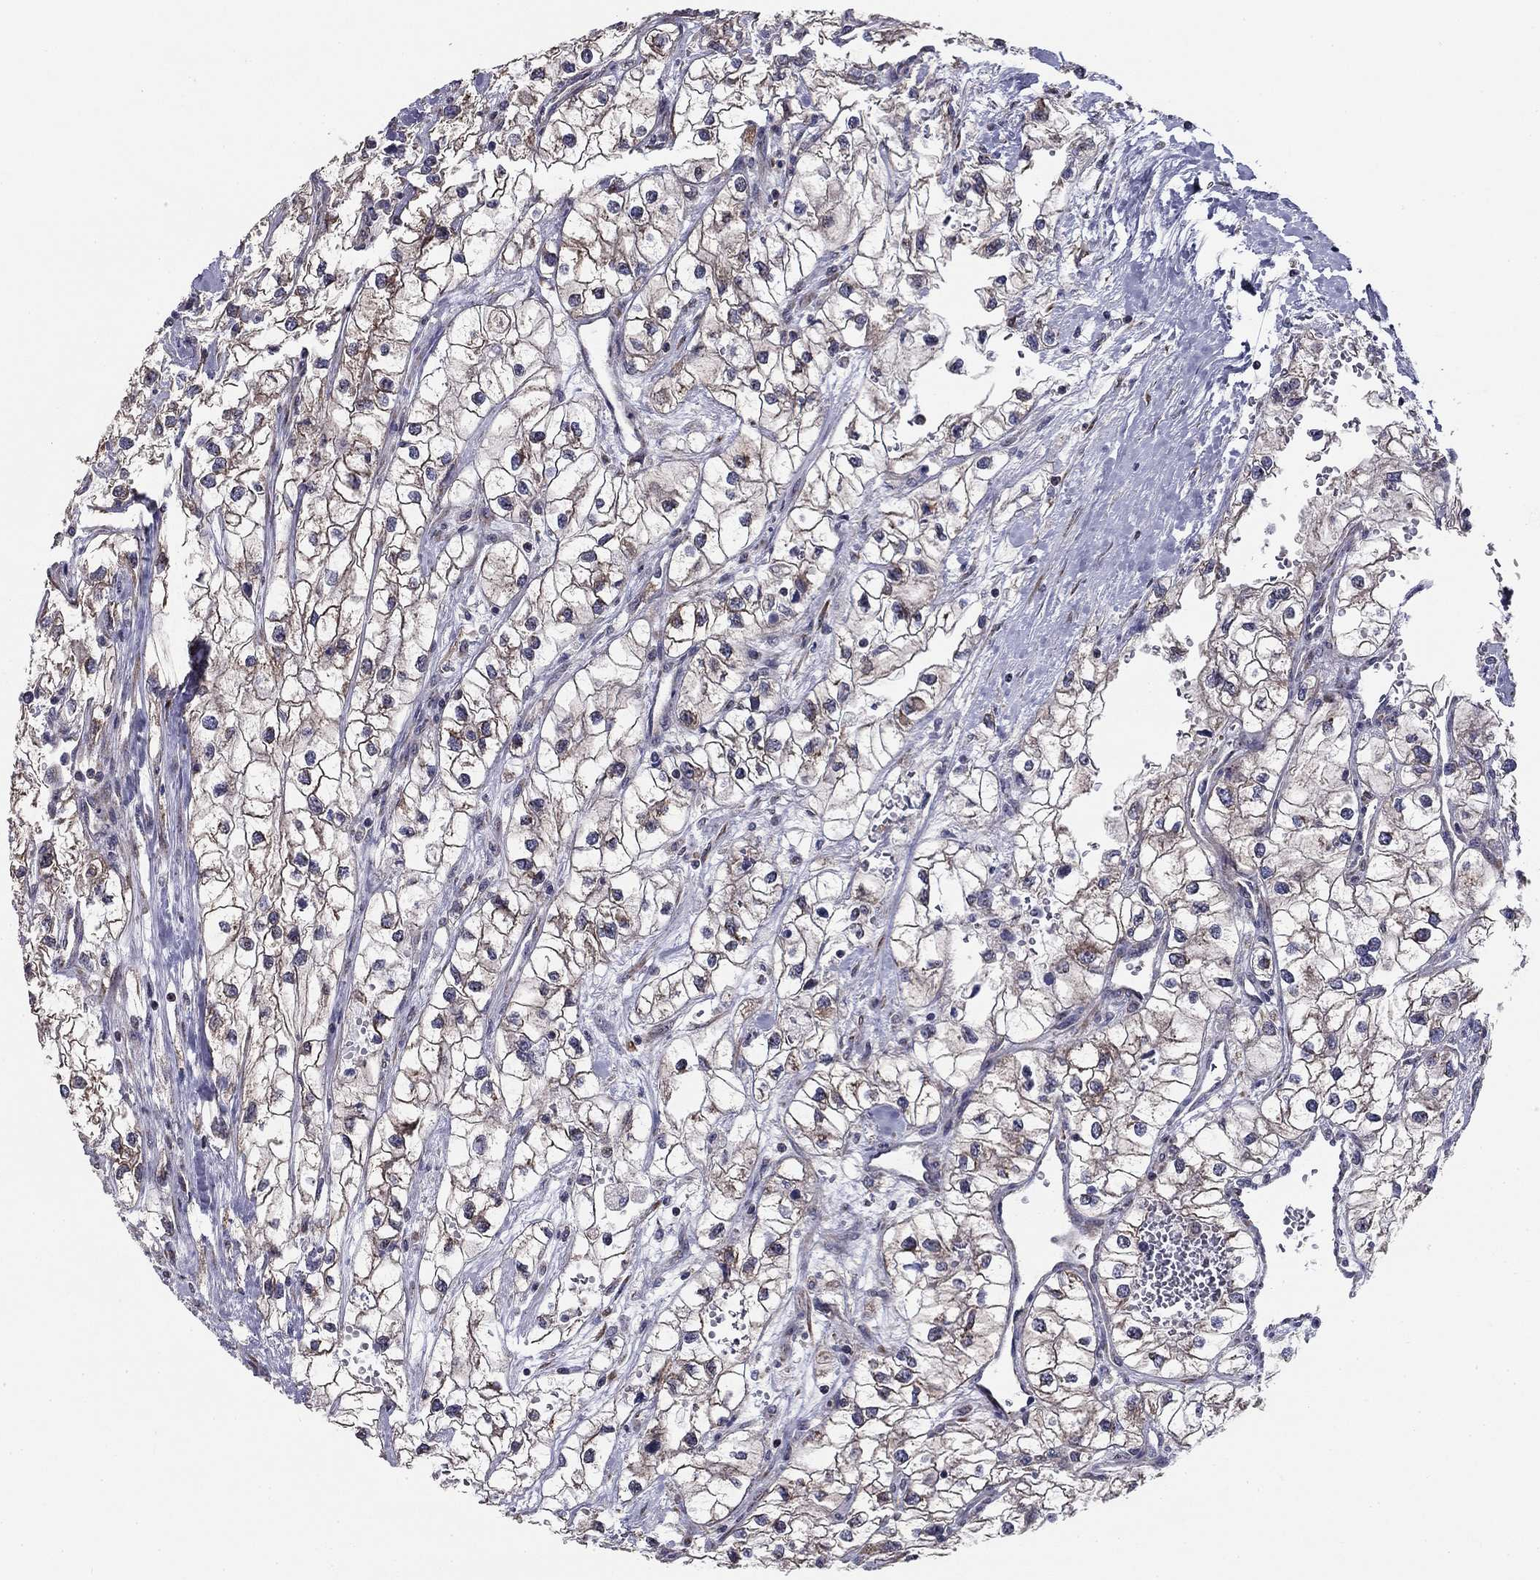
{"staining": {"intensity": "moderate", "quantity": "25%-75%", "location": "cytoplasmic/membranous"}, "tissue": "renal cancer", "cell_type": "Tumor cells", "image_type": "cancer", "snomed": [{"axis": "morphology", "description": "Adenocarcinoma, NOS"}, {"axis": "topography", "description": "Kidney"}], "caption": "A photomicrograph of adenocarcinoma (renal) stained for a protein displays moderate cytoplasmic/membranous brown staining in tumor cells.", "gene": "NKIRAS1", "patient": {"sex": "male", "age": 59}}